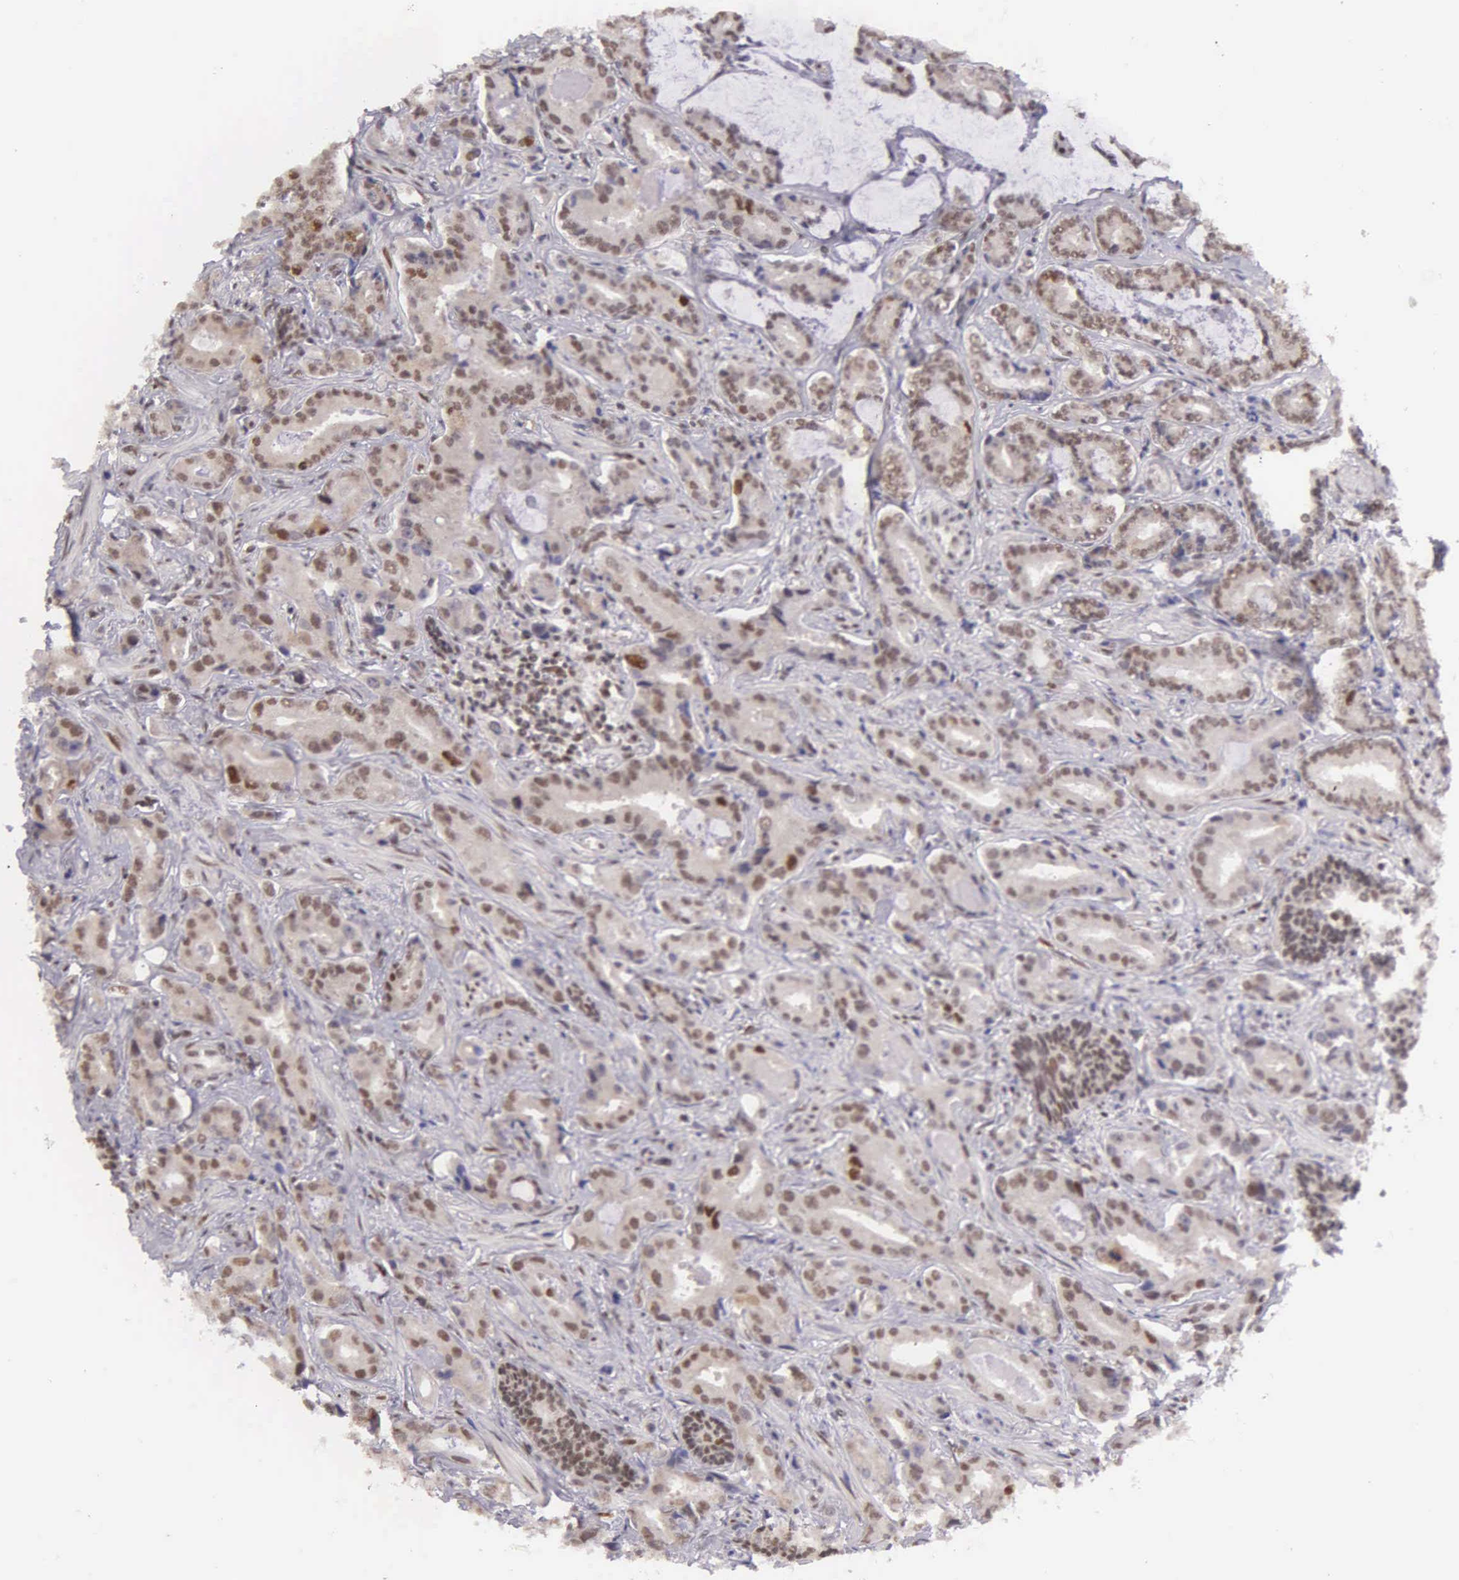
{"staining": {"intensity": "moderate", "quantity": "25%-75%", "location": "nuclear"}, "tissue": "prostate cancer", "cell_type": "Tumor cells", "image_type": "cancer", "snomed": [{"axis": "morphology", "description": "Adenocarcinoma, Low grade"}, {"axis": "topography", "description": "Prostate"}], "caption": "Immunohistochemical staining of human prostate cancer exhibits moderate nuclear protein expression in approximately 25%-75% of tumor cells. (brown staining indicates protein expression, while blue staining denotes nuclei).", "gene": "UBR7", "patient": {"sex": "male", "age": 65}}